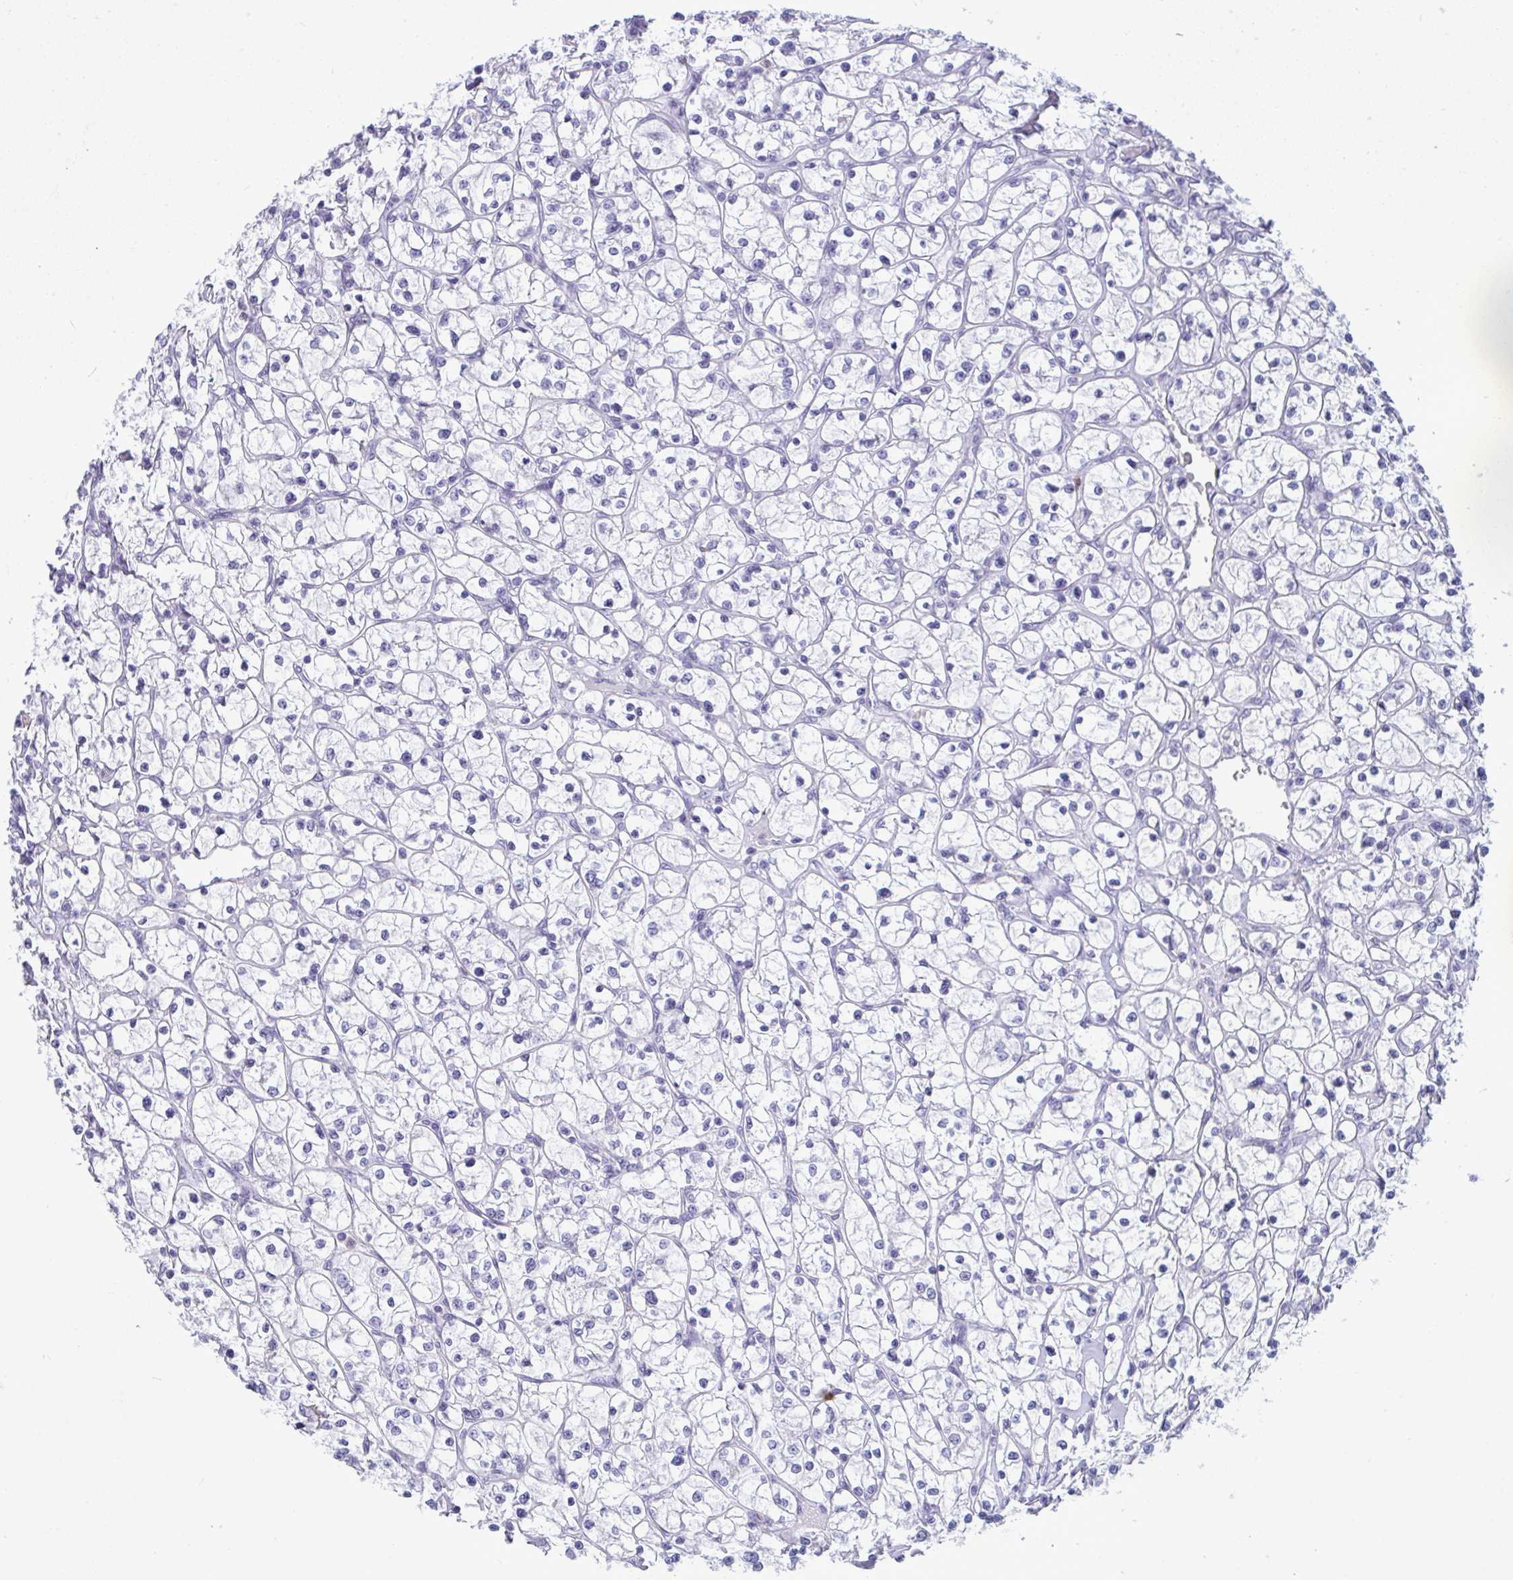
{"staining": {"intensity": "negative", "quantity": "none", "location": "none"}, "tissue": "renal cancer", "cell_type": "Tumor cells", "image_type": "cancer", "snomed": [{"axis": "morphology", "description": "Adenocarcinoma, NOS"}, {"axis": "topography", "description": "Kidney"}], "caption": "An immunohistochemistry (IHC) image of renal adenocarcinoma is shown. There is no staining in tumor cells of renal adenocarcinoma. (Immunohistochemistry, brightfield microscopy, high magnification).", "gene": "ARHGAP42", "patient": {"sex": "female", "age": 64}}